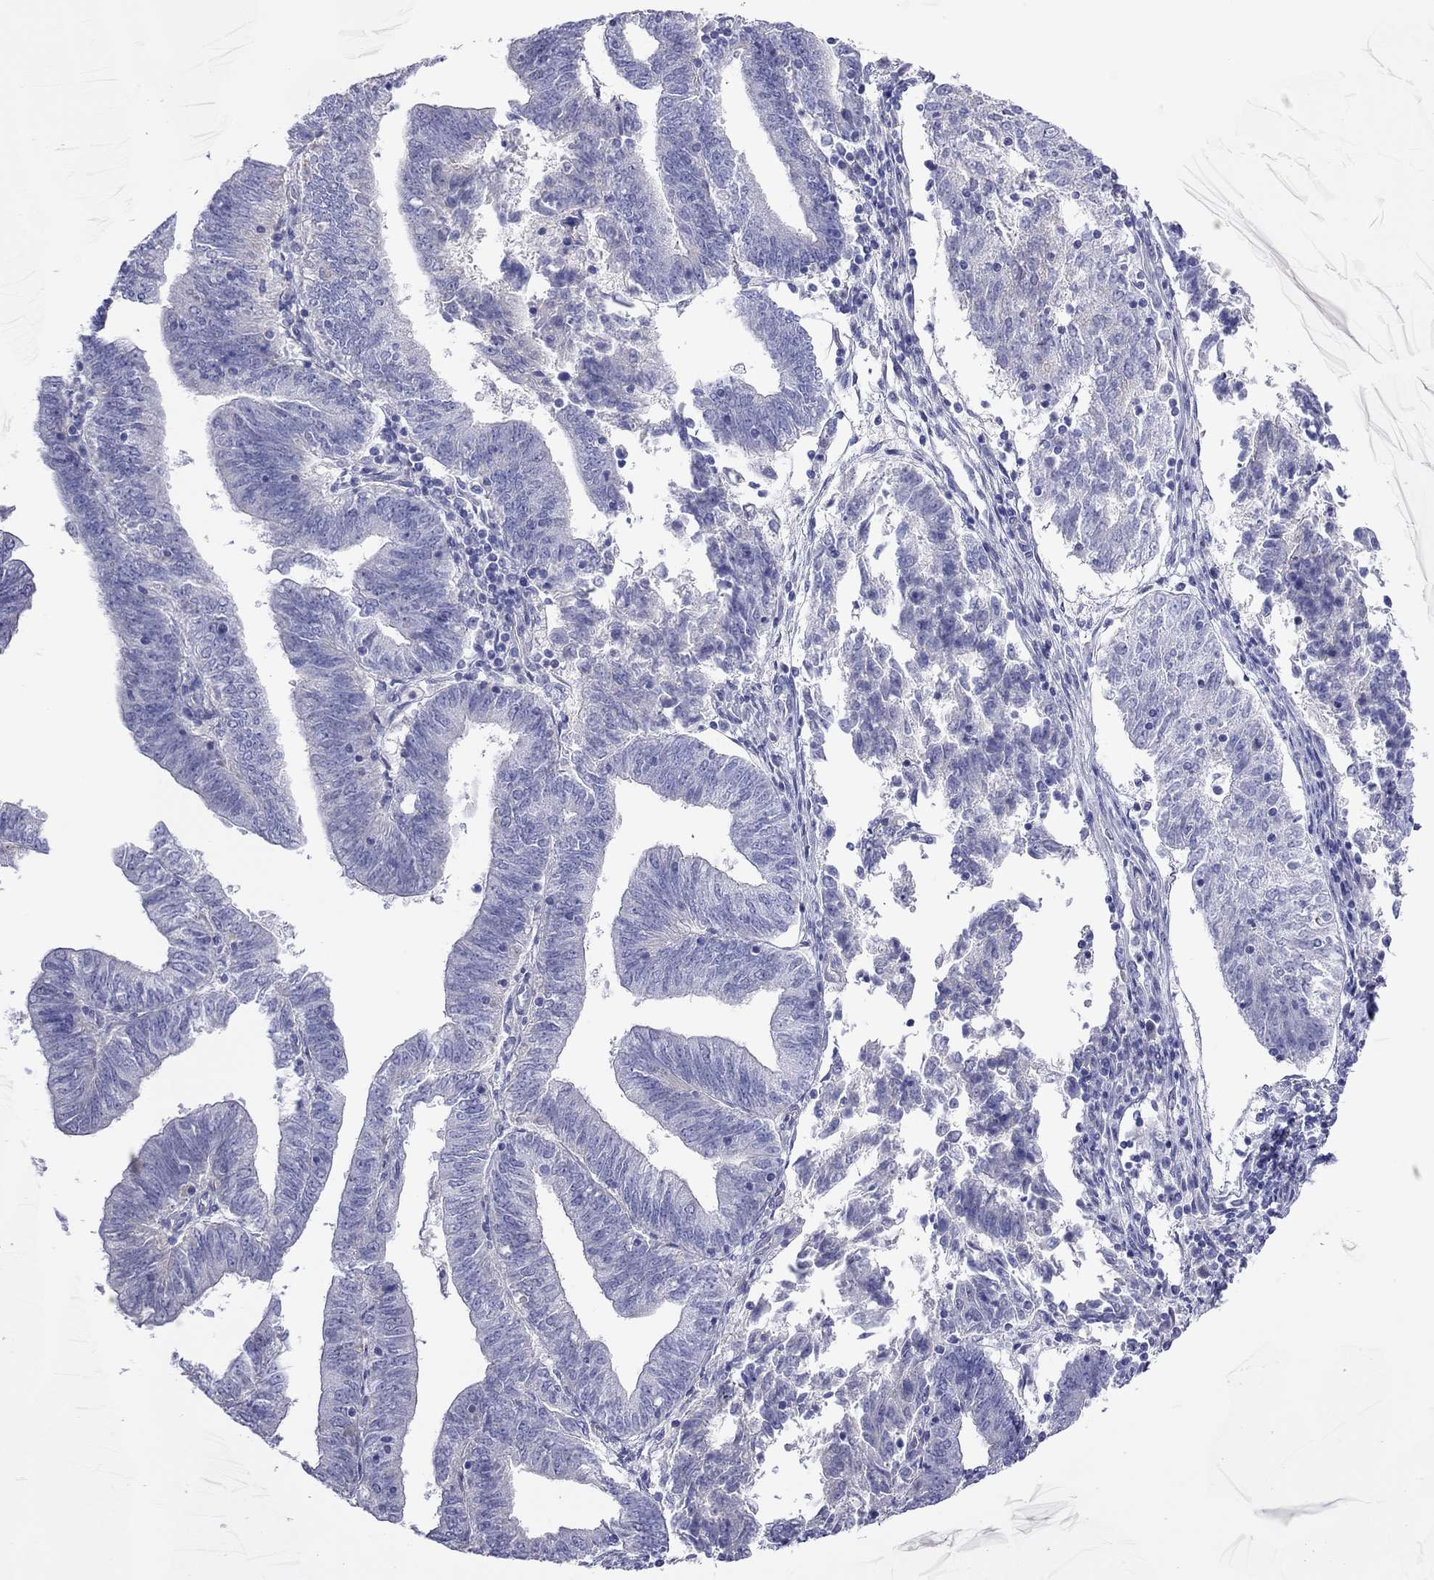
{"staining": {"intensity": "negative", "quantity": "none", "location": "none"}, "tissue": "endometrial cancer", "cell_type": "Tumor cells", "image_type": "cancer", "snomed": [{"axis": "morphology", "description": "Adenocarcinoma, NOS"}, {"axis": "topography", "description": "Endometrium"}], "caption": "This photomicrograph is of endometrial cancer stained with immunohistochemistry (IHC) to label a protein in brown with the nuclei are counter-stained blue. There is no positivity in tumor cells.", "gene": "MGAT4C", "patient": {"sex": "female", "age": 82}}